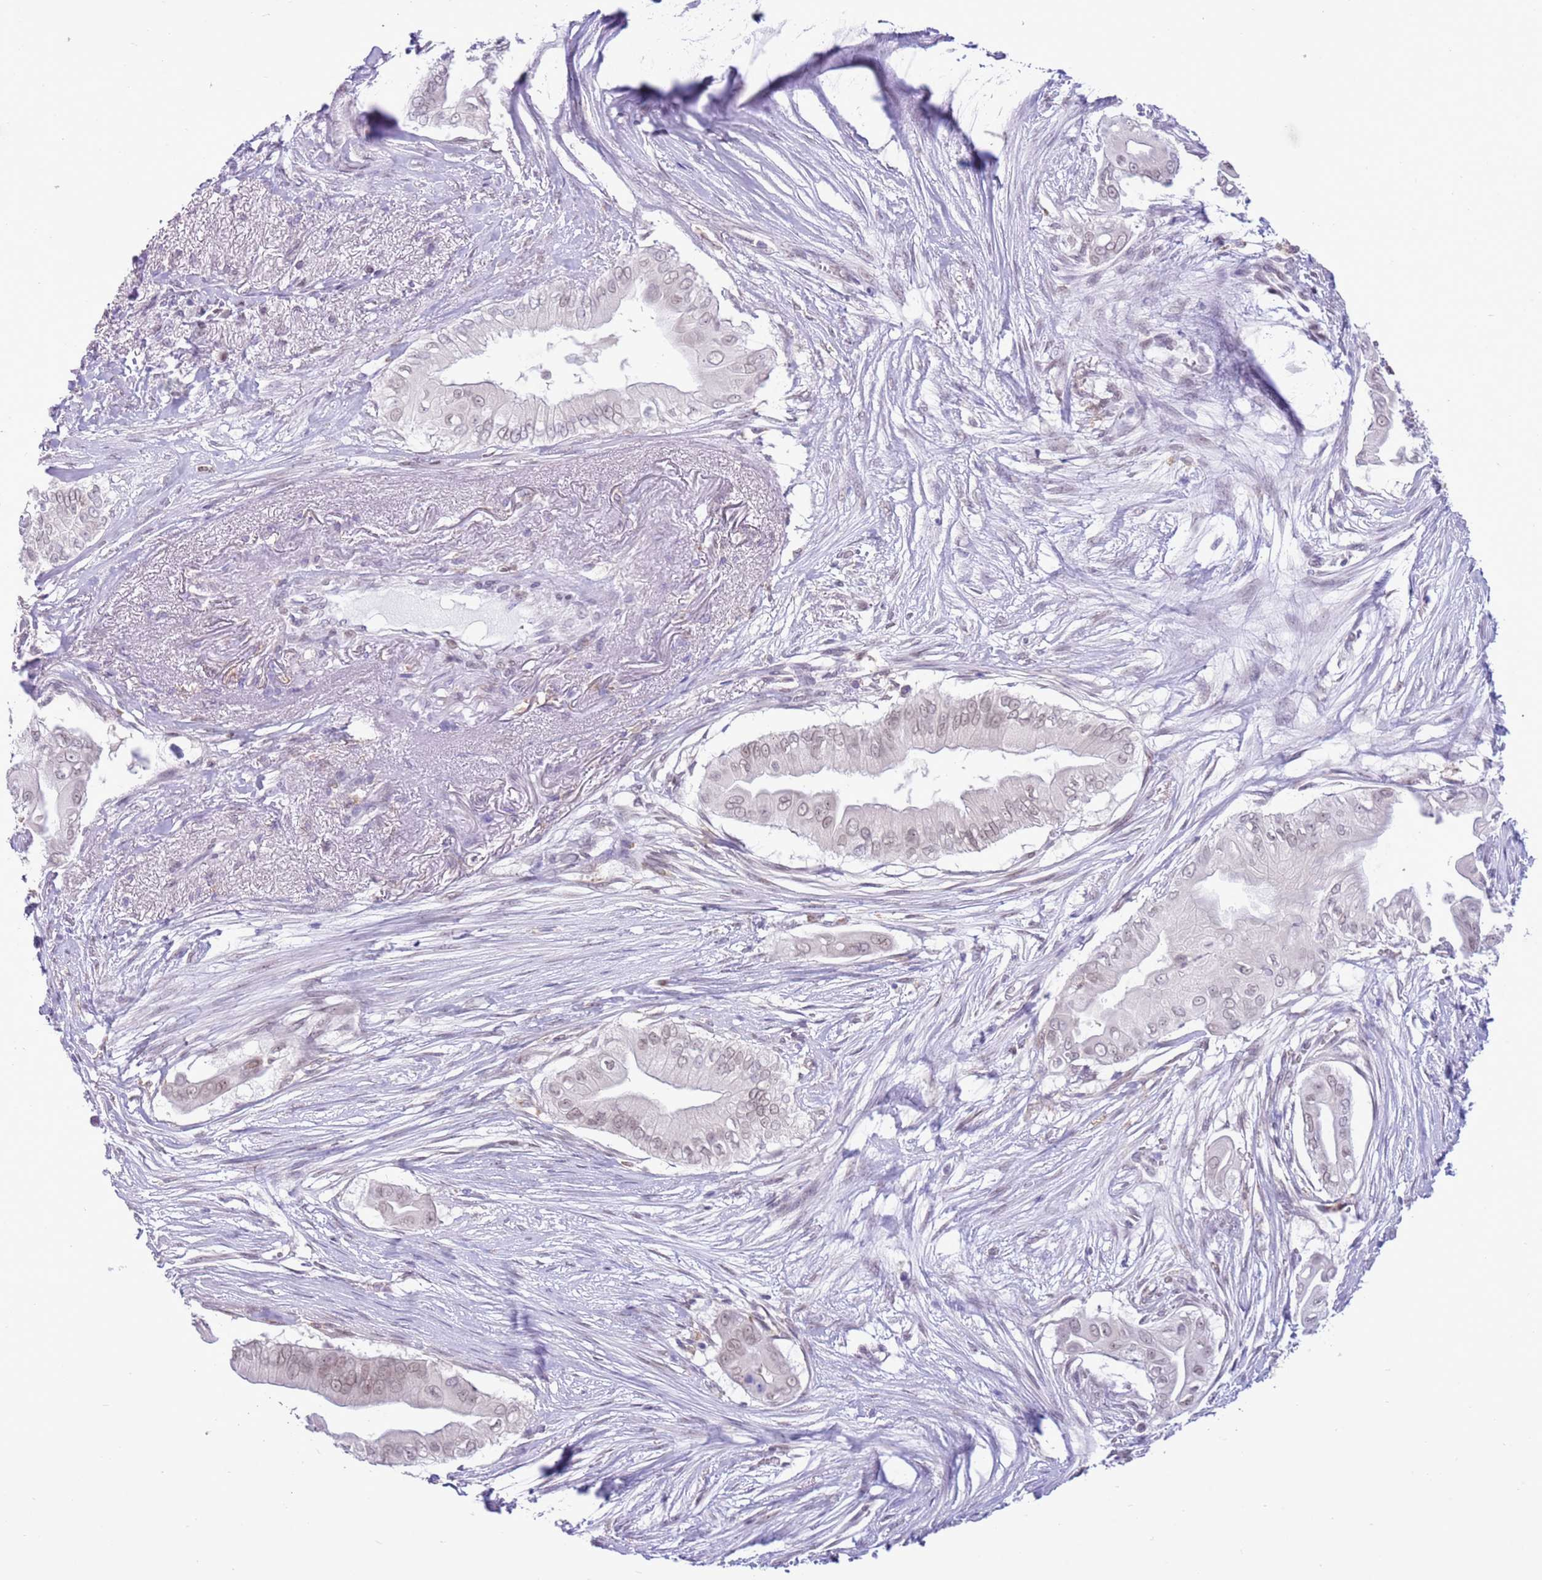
{"staining": {"intensity": "weak", "quantity": "<25%", "location": "nuclear"}, "tissue": "pancreatic cancer", "cell_type": "Tumor cells", "image_type": "cancer", "snomed": [{"axis": "morphology", "description": "Adenocarcinoma, NOS"}, {"axis": "topography", "description": "Pancreas"}], "caption": "DAB (3,3'-diaminobenzidine) immunohistochemical staining of human pancreatic cancer (adenocarcinoma) shows no significant expression in tumor cells.", "gene": "PPP1R17", "patient": {"sex": "male", "age": 71}}